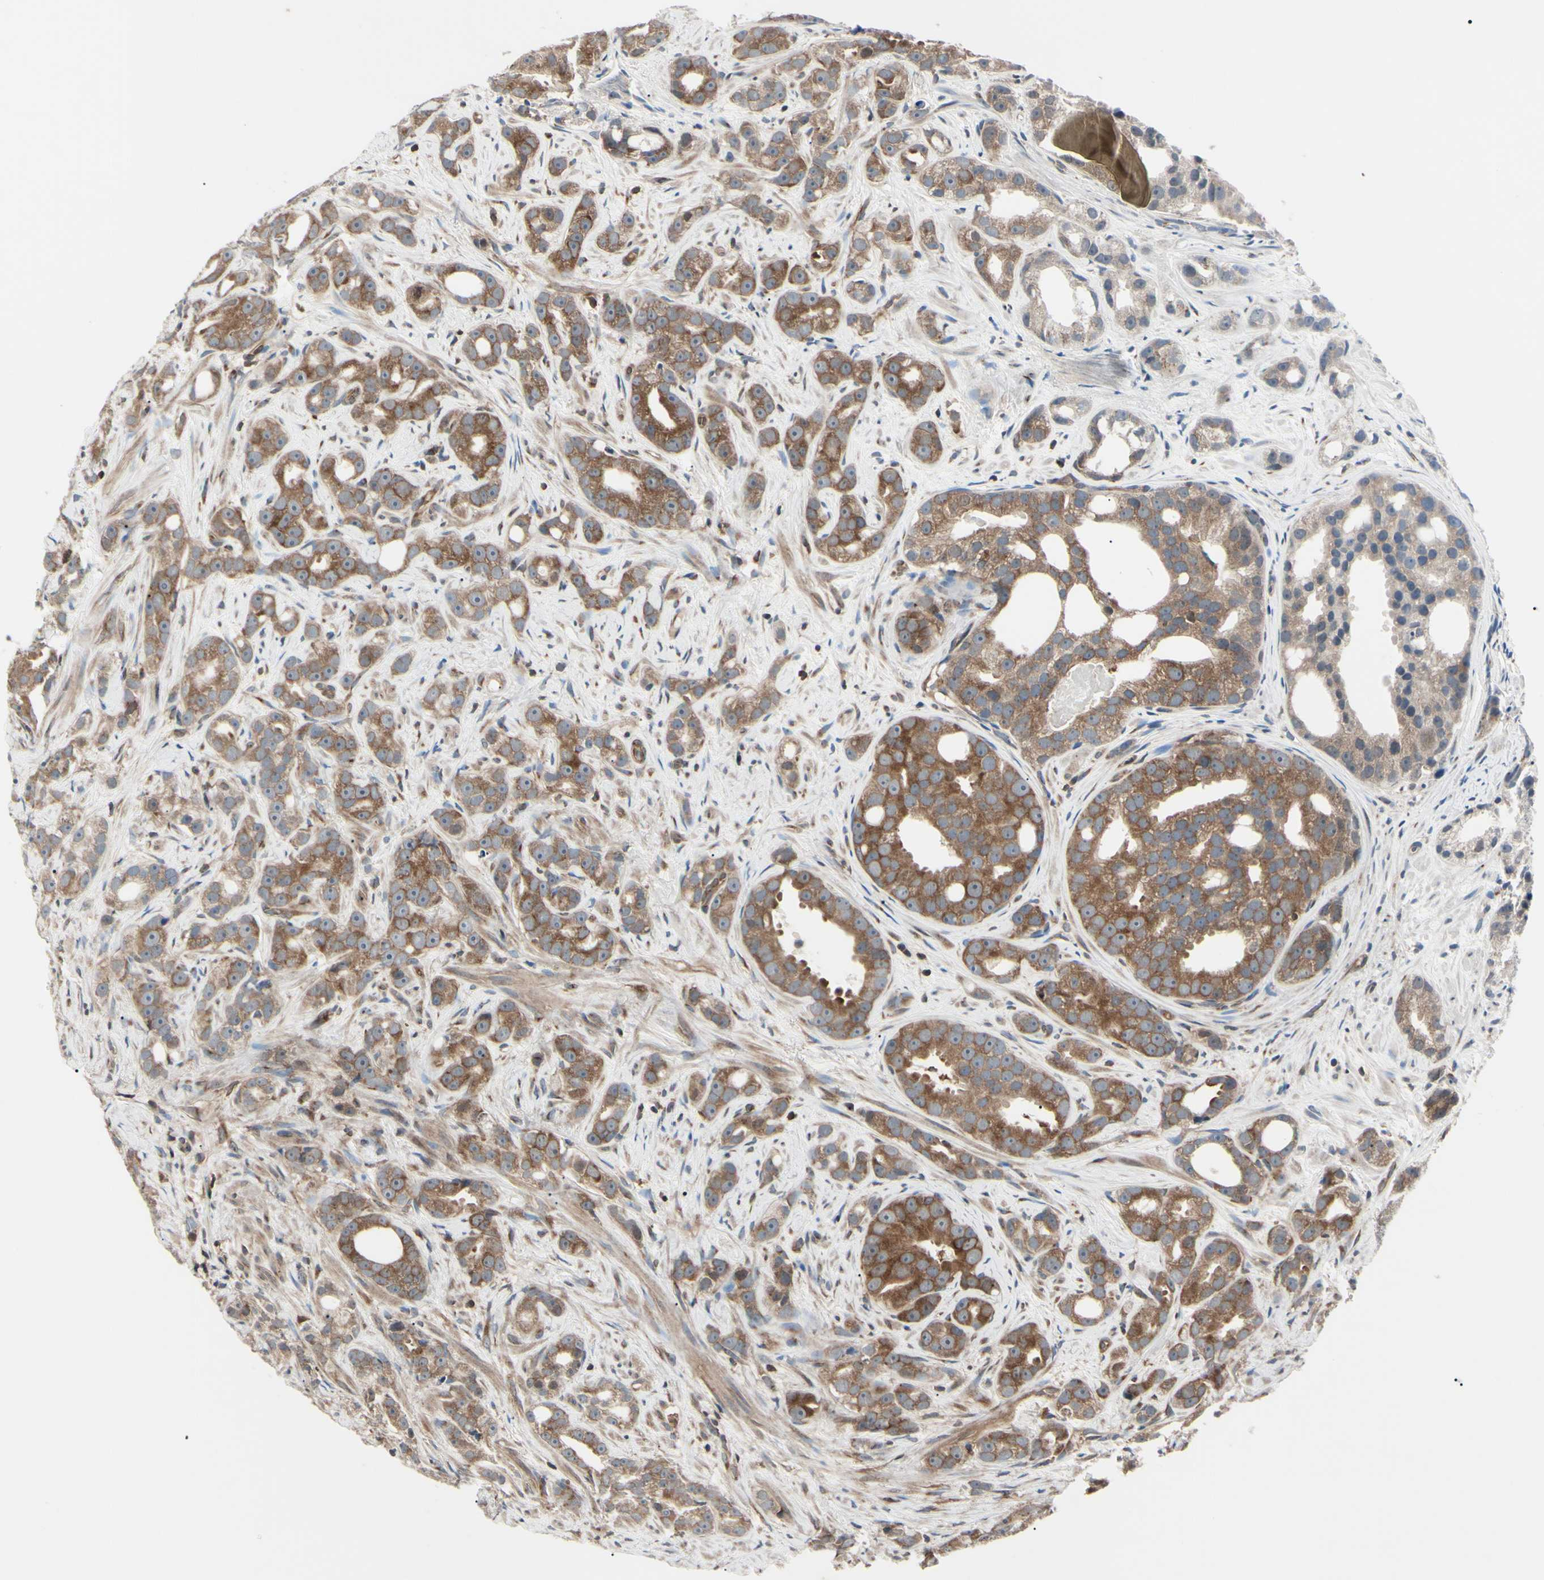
{"staining": {"intensity": "moderate", "quantity": ">75%", "location": "cytoplasmic/membranous"}, "tissue": "prostate cancer", "cell_type": "Tumor cells", "image_type": "cancer", "snomed": [{"axis": "morphology", "description": "Adenocarcinoma, Low grade"}, {"axis": "topography", "description": "Prostate"}], "caption": "Moderate cytoplasmic/membranous staining is identified in approximately >75% of tumor cells in adenocarcinoma (low-grade) (prostate). (Stains: DAB (3,3'-diaminobenzidine) in brown, nuclei in blue, Microscopy: brightfield microscopy at high magnification).", "gene": "MAPRE1", "patient": {"sex": "male", "age": 89}}